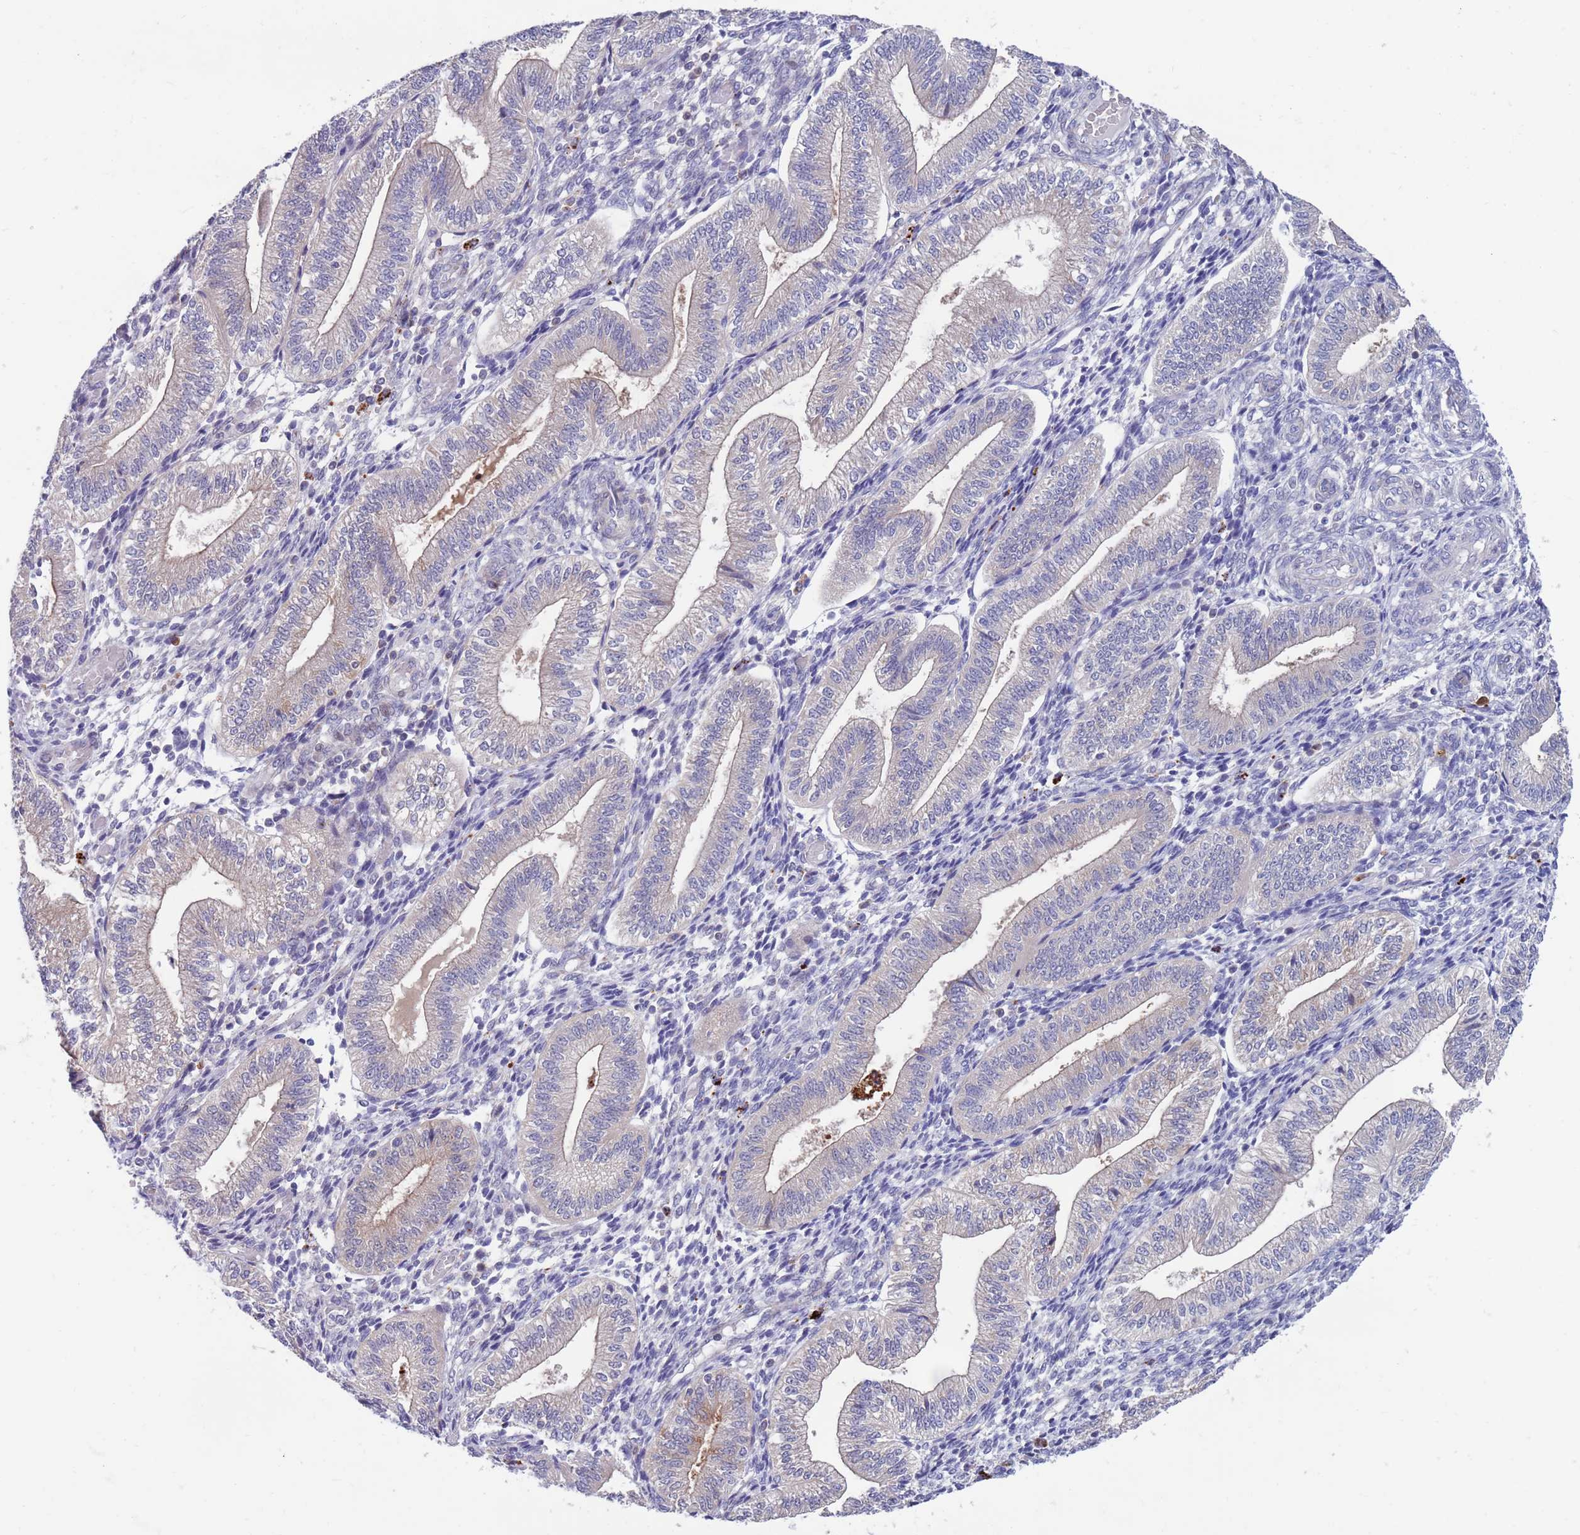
{"staining": {"intensity": "weak", "quantity": "<25%", "location": "cytoplasmic/membranous"}, "tissue": "endometrium", "cell_type": "Cells in endometrial stroma", "image_type": "normal", "snomed": [{"axis": "morphology", "description": "Normal tissue, NOS"}, {"axis": "topography", "description": "Endometrium"}], "caption": "Immunohistochemical staining of benign endometrium displays no significant expression in cells in endometrial stroma. (DAB IHC with hematoxylin counter stain).", "gene": "KLHL29", "patient": {"sex": "female", "age": 34}}